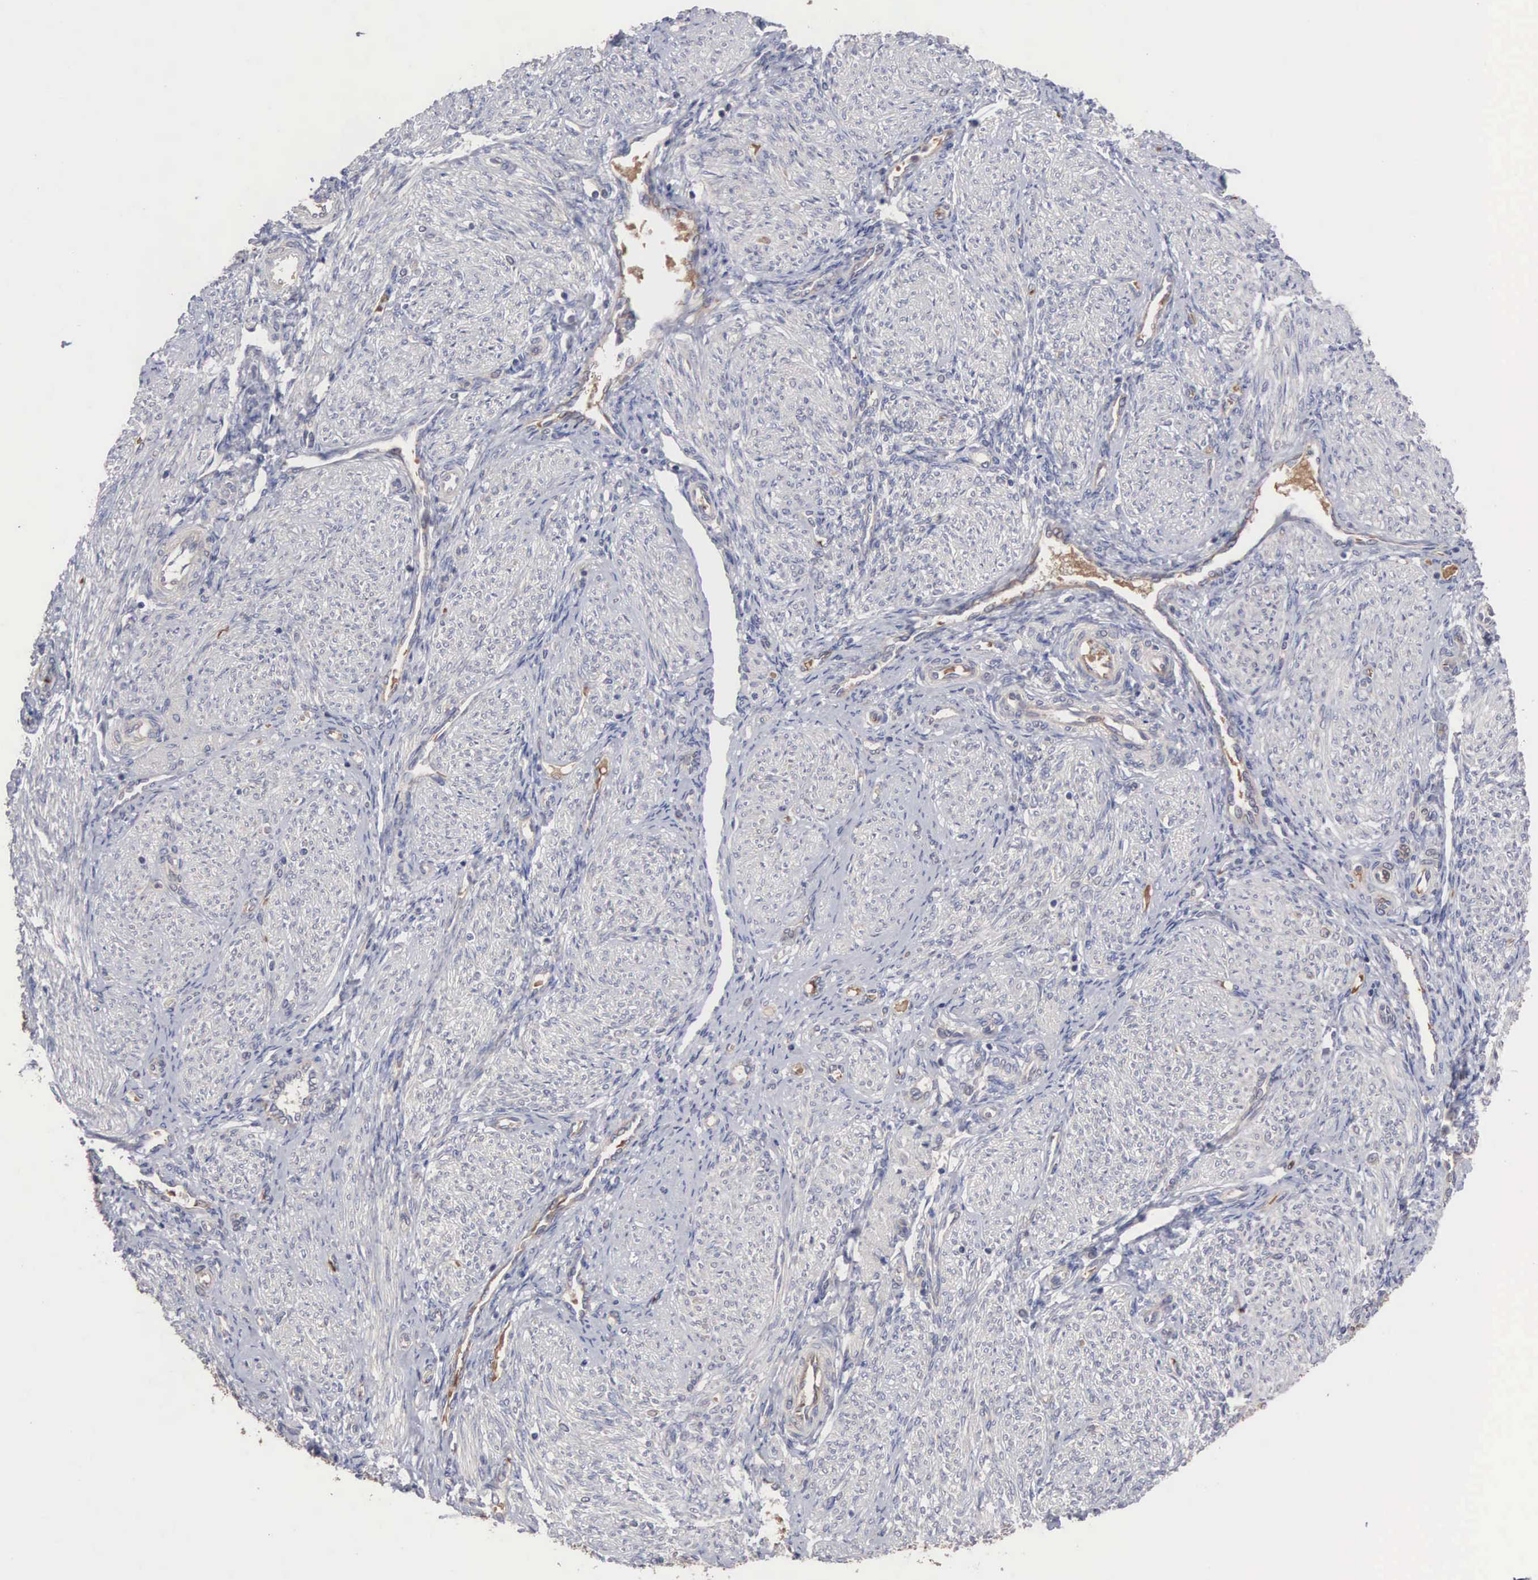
{"staining": {"intensity": "negative", "quantity": "none", "location": "none"}, "tissue": "endometrium", "cell_type": "Cells in endometrial stroma", "image_type": "normal", "snomed": [{"axis": "morphology", "description": "Normal tissue, NOS"}, {"axis": "topography", "description": "Endometrium"}], "caption": "Cells in endometrial stroma are negative for protein expression in benign human endometrium. The staining was performed using DAB (3,3'-diaminobenzidine) to visualize the protein expression in brown, while the nuclei were stained in blue with hematoxylin (Magnification: 20x).", "gene": "INF2", "patient": {"sex": "female", "age": 36}}